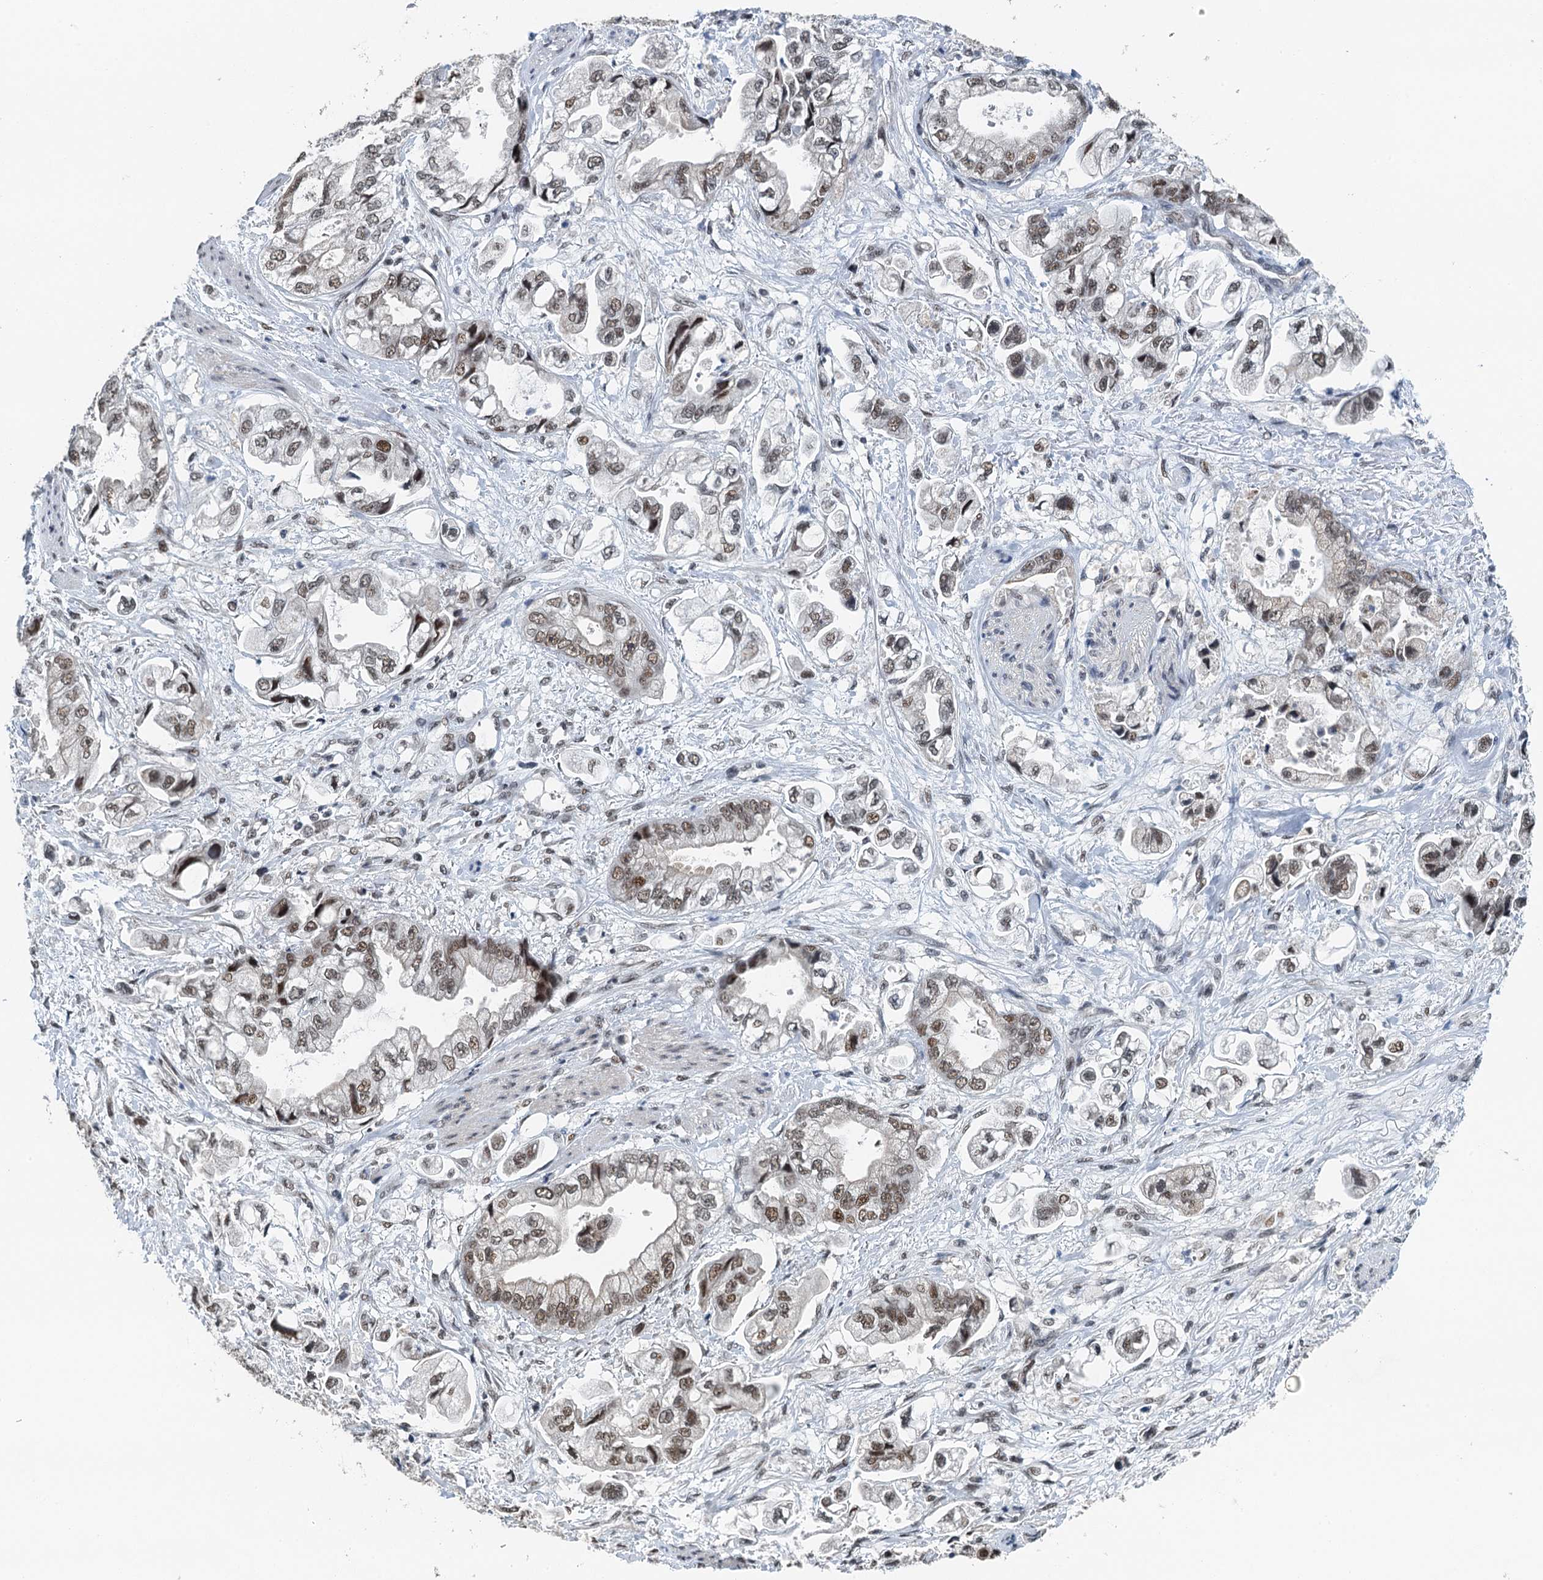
{"staining": {"intensity": "moderate", "quantity": ">75%", "location": "nuclear"}, "tissue": "stomach cancer", "cell_type": "Tumor cells", "image_type": "cancer", "snomed": [{"axis": "morphology", "description": "Adenocarcinoma, NOS"}, {"axis": "topography", "description": "Stomach"}], "caption": "Moderate nuclear staining is identified in approximately >75% of tumor cells in adenocarcinoma (stomach).", "gene": "MTA3", "patient": {"sex": "male", "age": 62}}